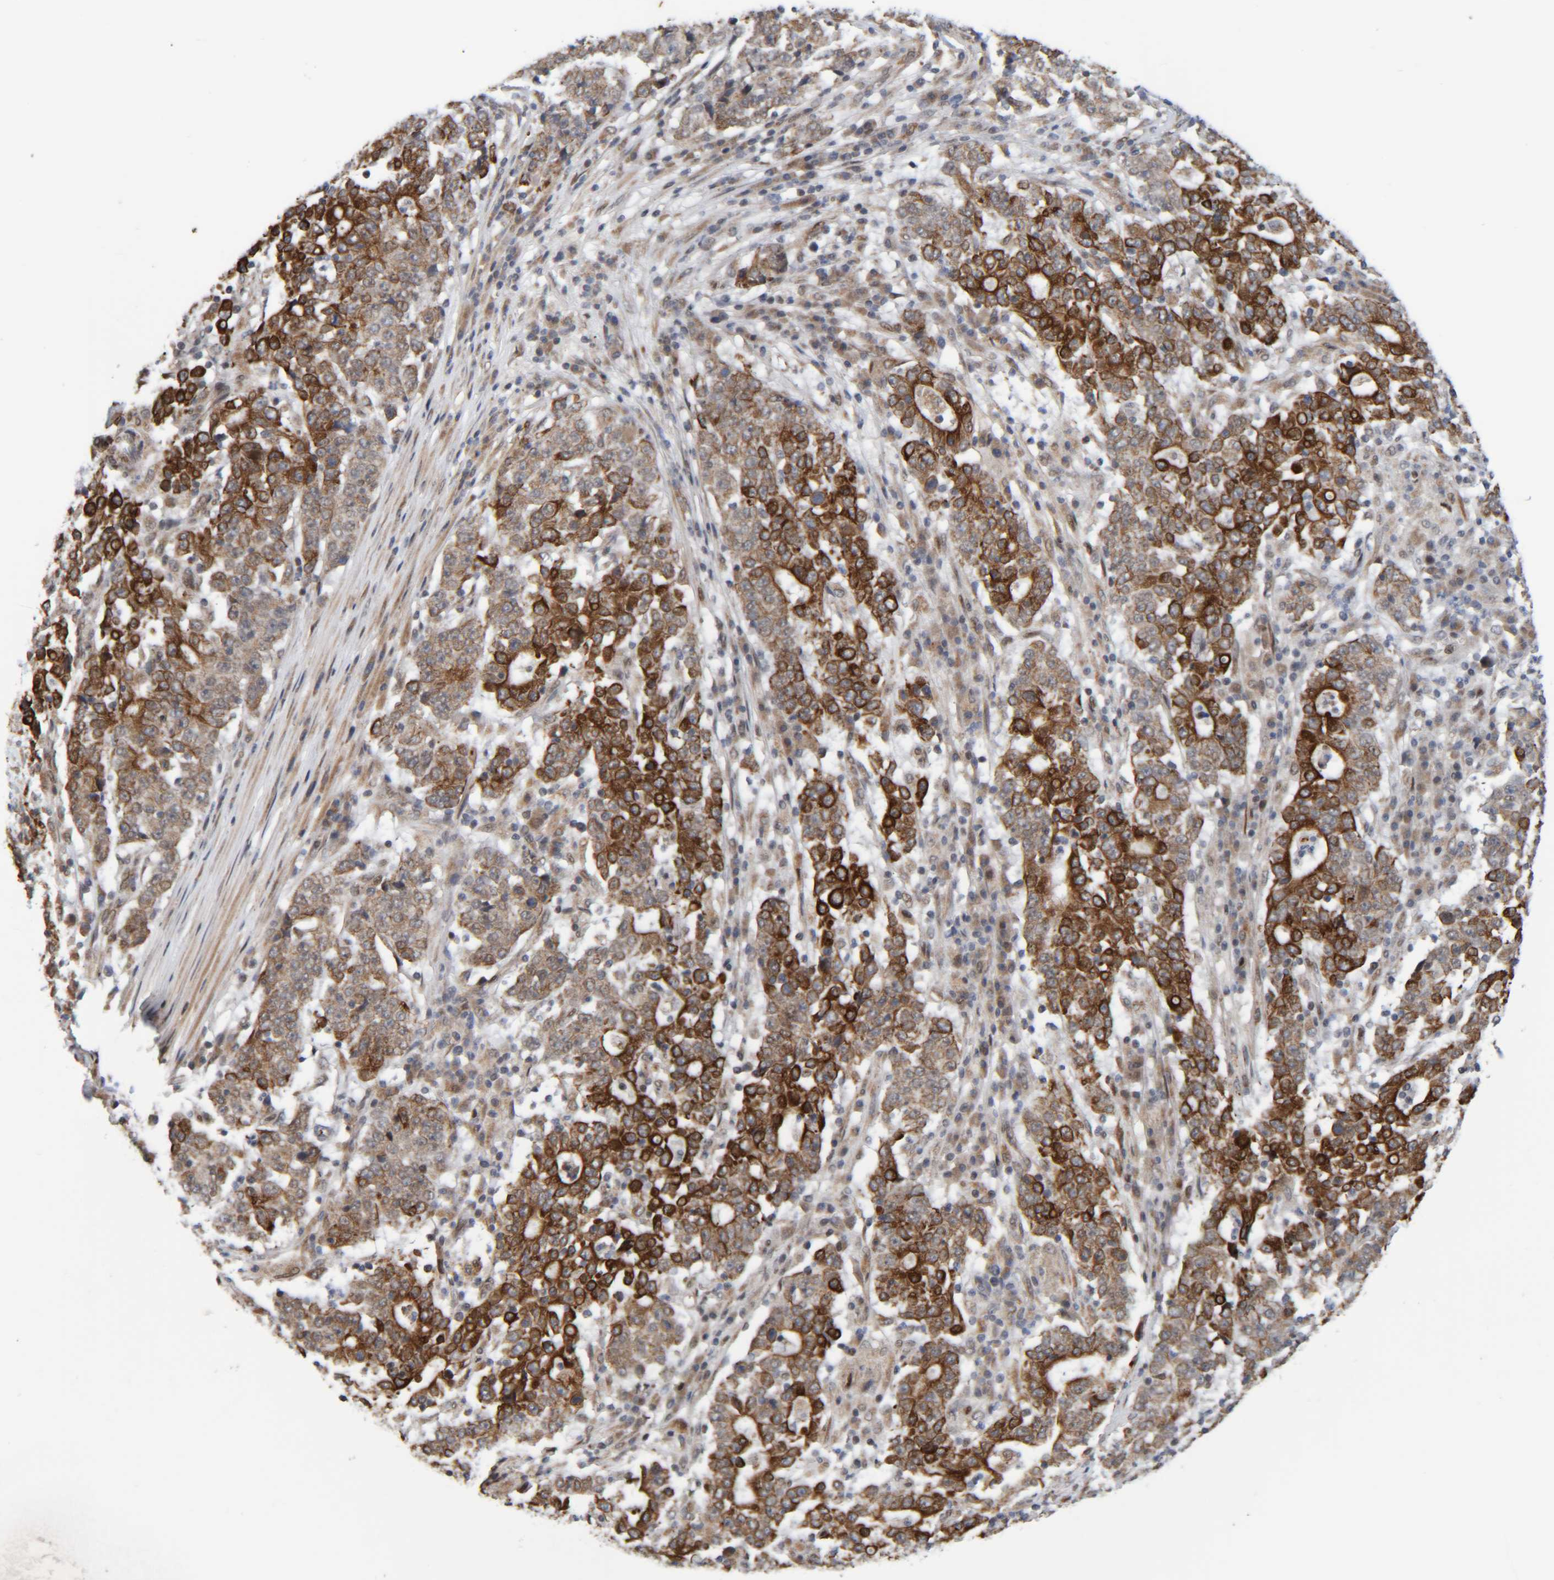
{"staining": {"intensity": "strong", "quantity": "25%-75%", "location": "cytoplasmic/membranous"}, "tissue": "stomach cancer", "cell_type": "Tumor cells", "image_type": "cancer", "snomed": [{"axis": "morphology", "description": "Adenocarcinoma, NOS"}, {"axis": "topography", "description": "Stomach"}], "caption": "Immunohistochemistry (IHC) histopathology image of stomach cancer (adenocarcinoma) stained for a protein (brown), which exhibits high levels of strong cytoplasmic/membranous positivity in about 25%-75% of tumor cells.", "gene": "CCDC57", "patient": {"sex": "male", "age": 59}}